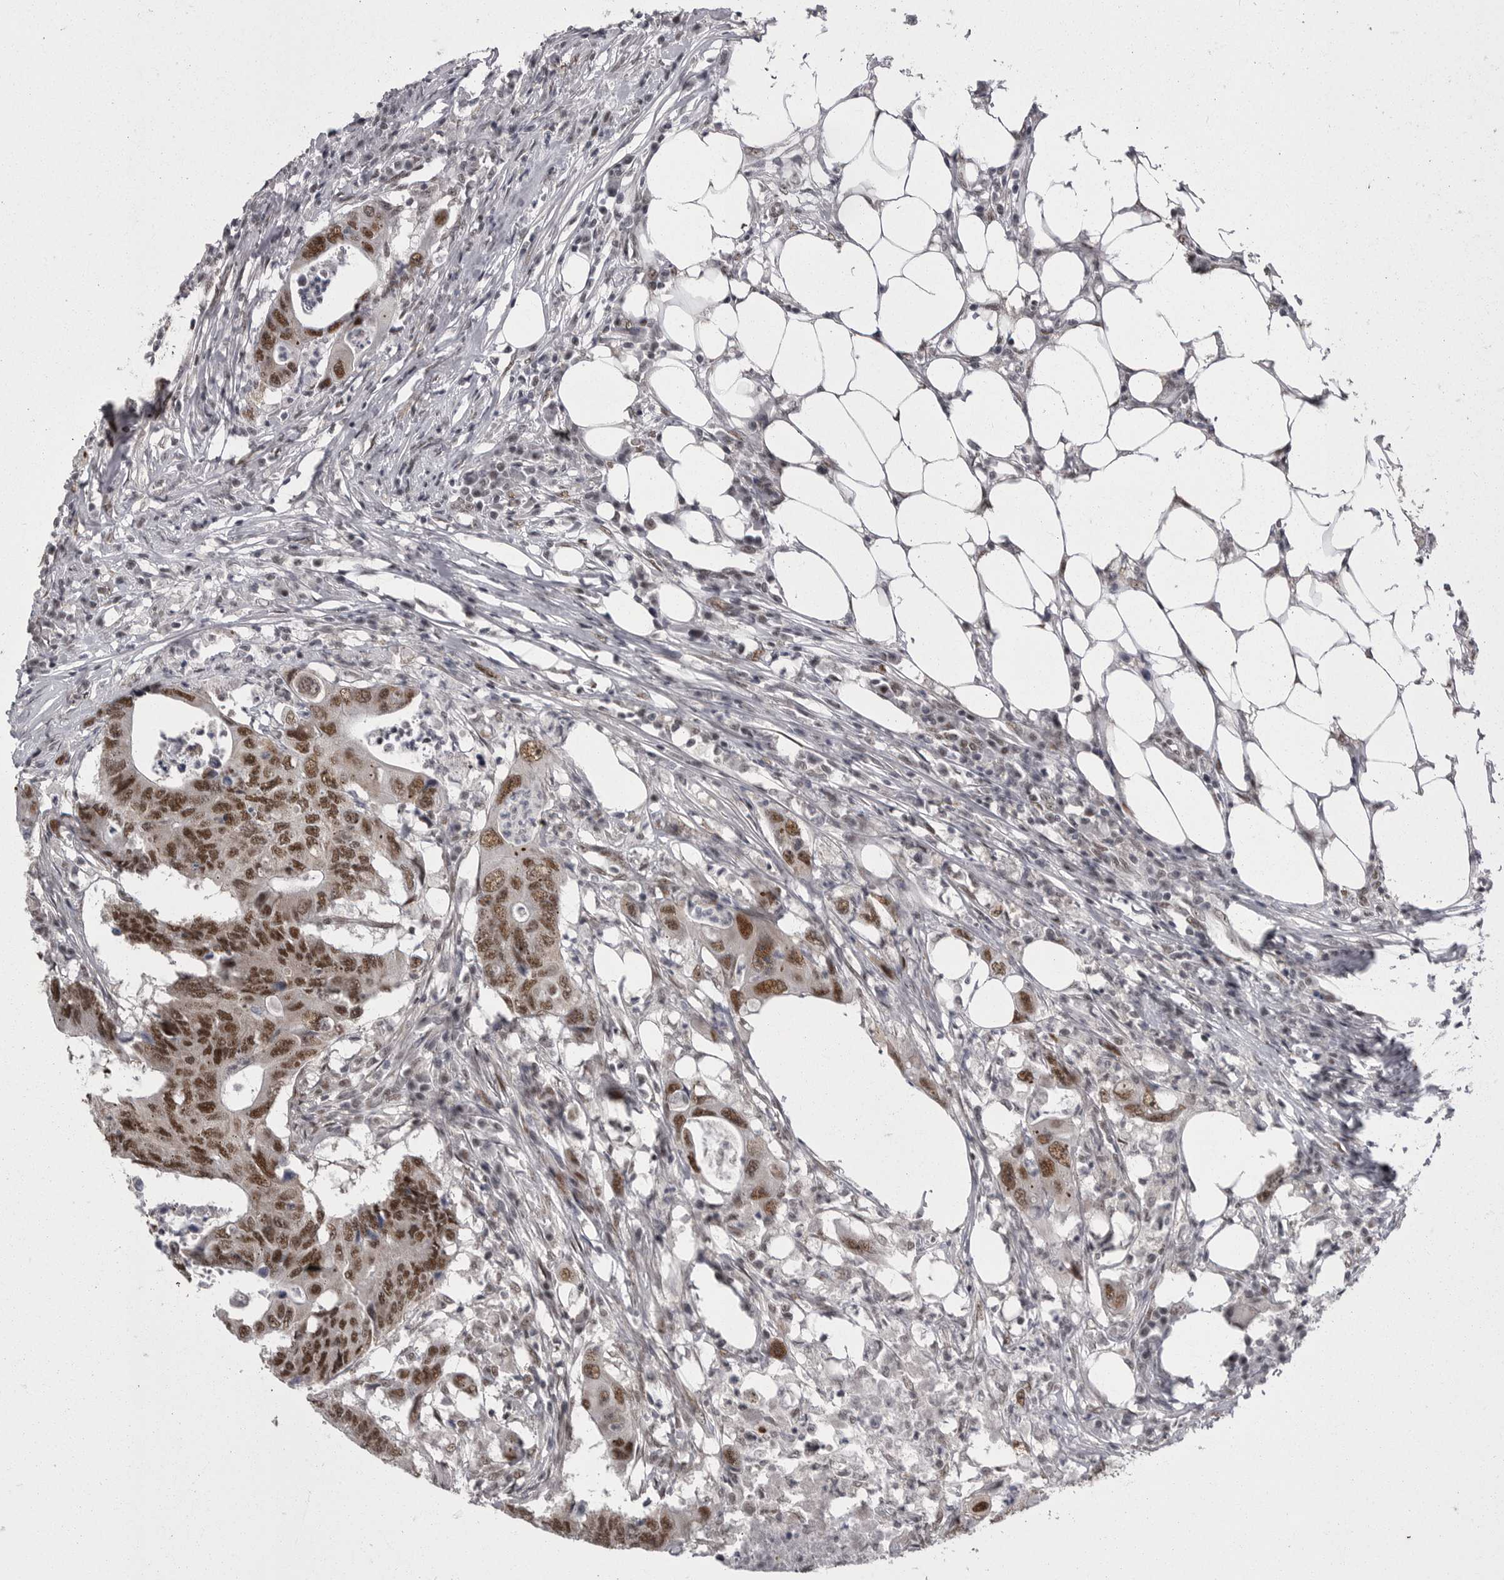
{"staining": {"intensity": "moderate", "quantity": ">75%", "location": "nuclear"}, "tissue": "colorectal cancer", "cell_type": "Tumor cells", "image_type": "cancer", "snomed": [{"axis": "morphology", "description": "Adenocarcinoma, NOS"}, {"axis": "topography", "description": "Colon"}], "caption": "An image of colorectal adenocarcinoma stained for a protein demonstrates moderate nuclear brown staining in tumor cells.", "gene": "MEPCE", "patient": {"sex": "male", "age": 71}}